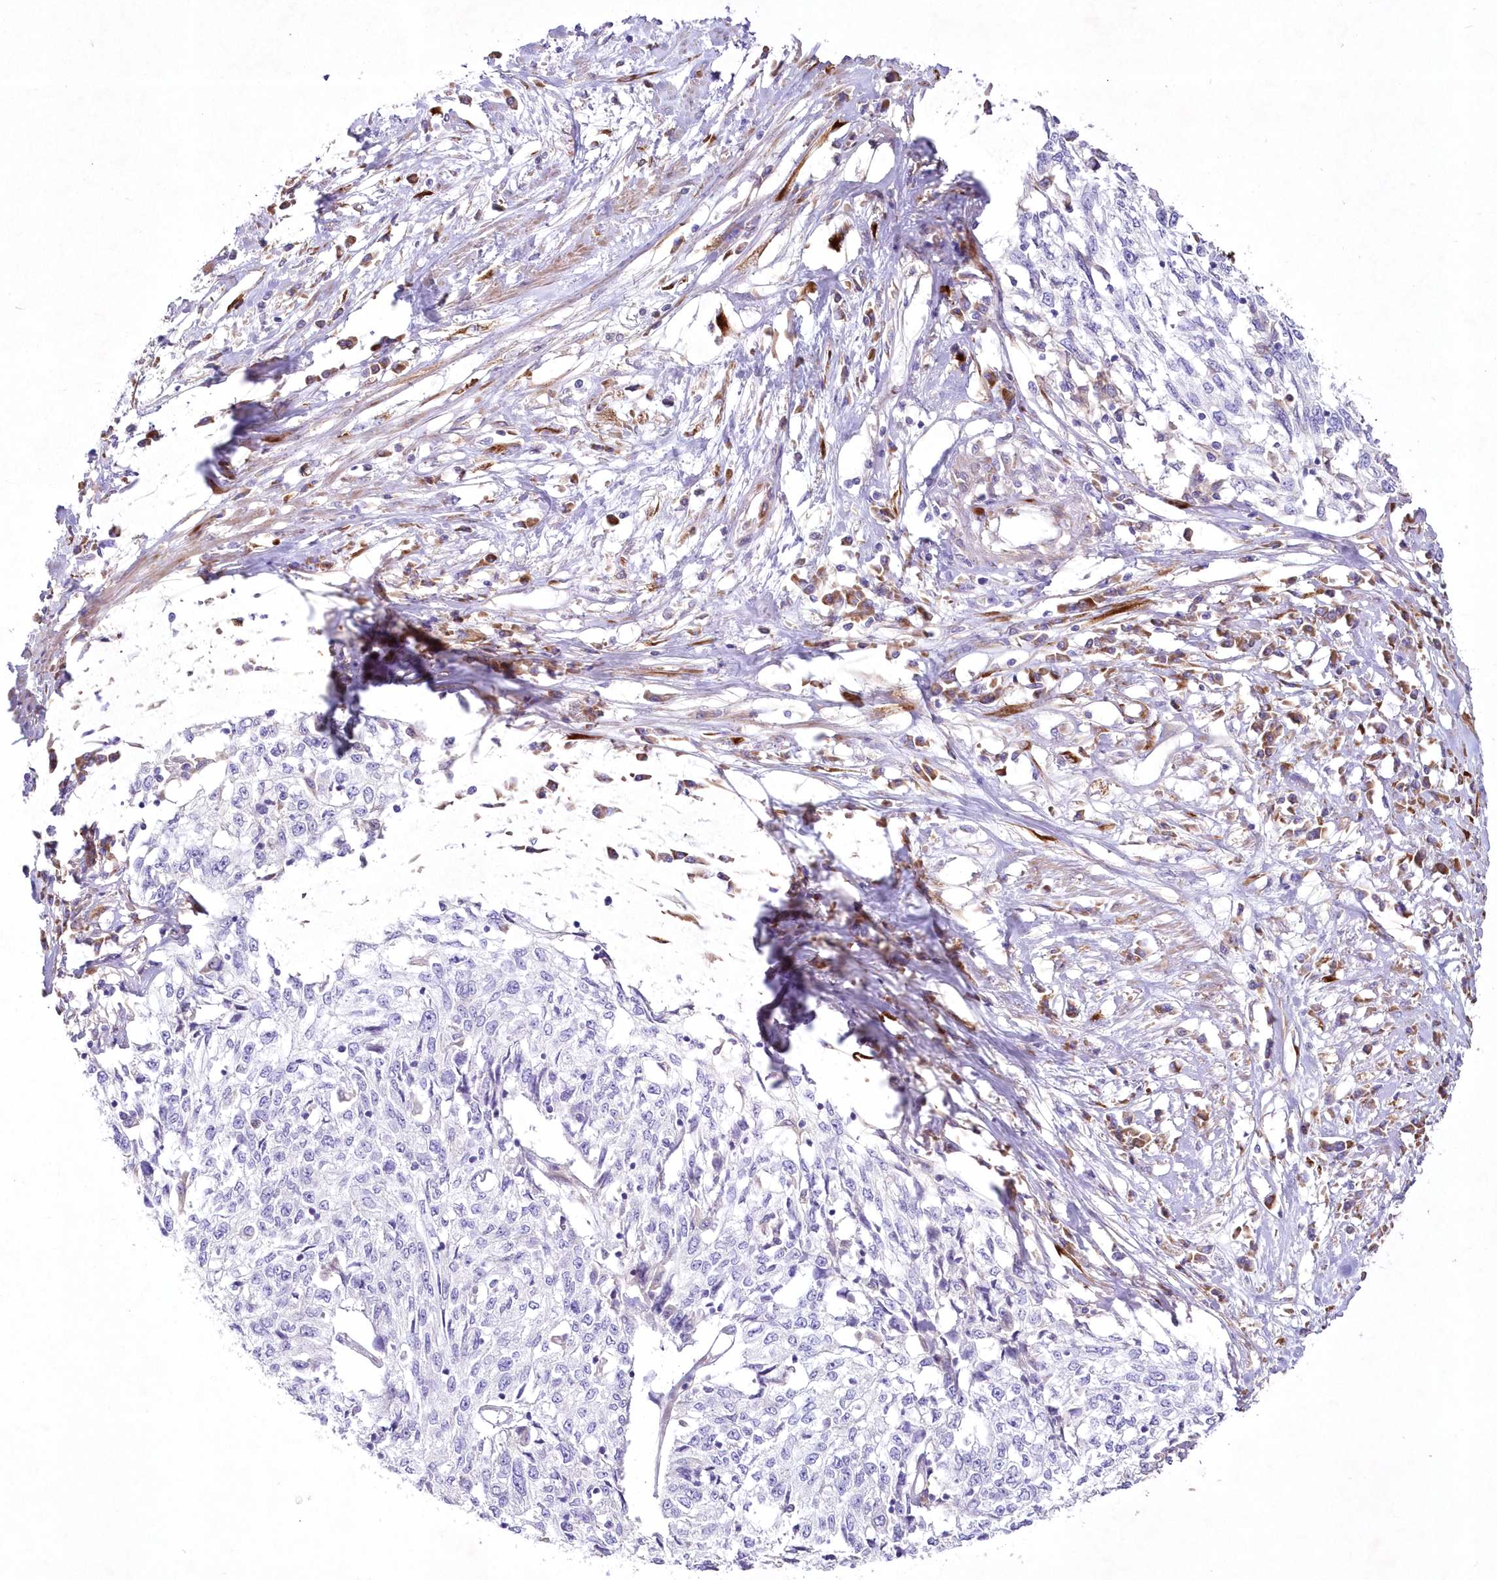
{"staining": {"intensity": "negative", "quantity": "none", "location": "none"}, "tissue": "cervical cancer", "cell_type": "Tumor cells", "image_type": "cancer", "snomed": [{"axis": "morphology", "description": "Squamous cell carcinoma, NOS"}, {"axis": "topography", "description": "Cervix"}], "caption": "Micrograph shows no protein positivity in tumor cells of cervical squamous cell carcinoma tissue.", "gene": "ARFGEF3", "patient": {"sex": "female", "age": 57}}